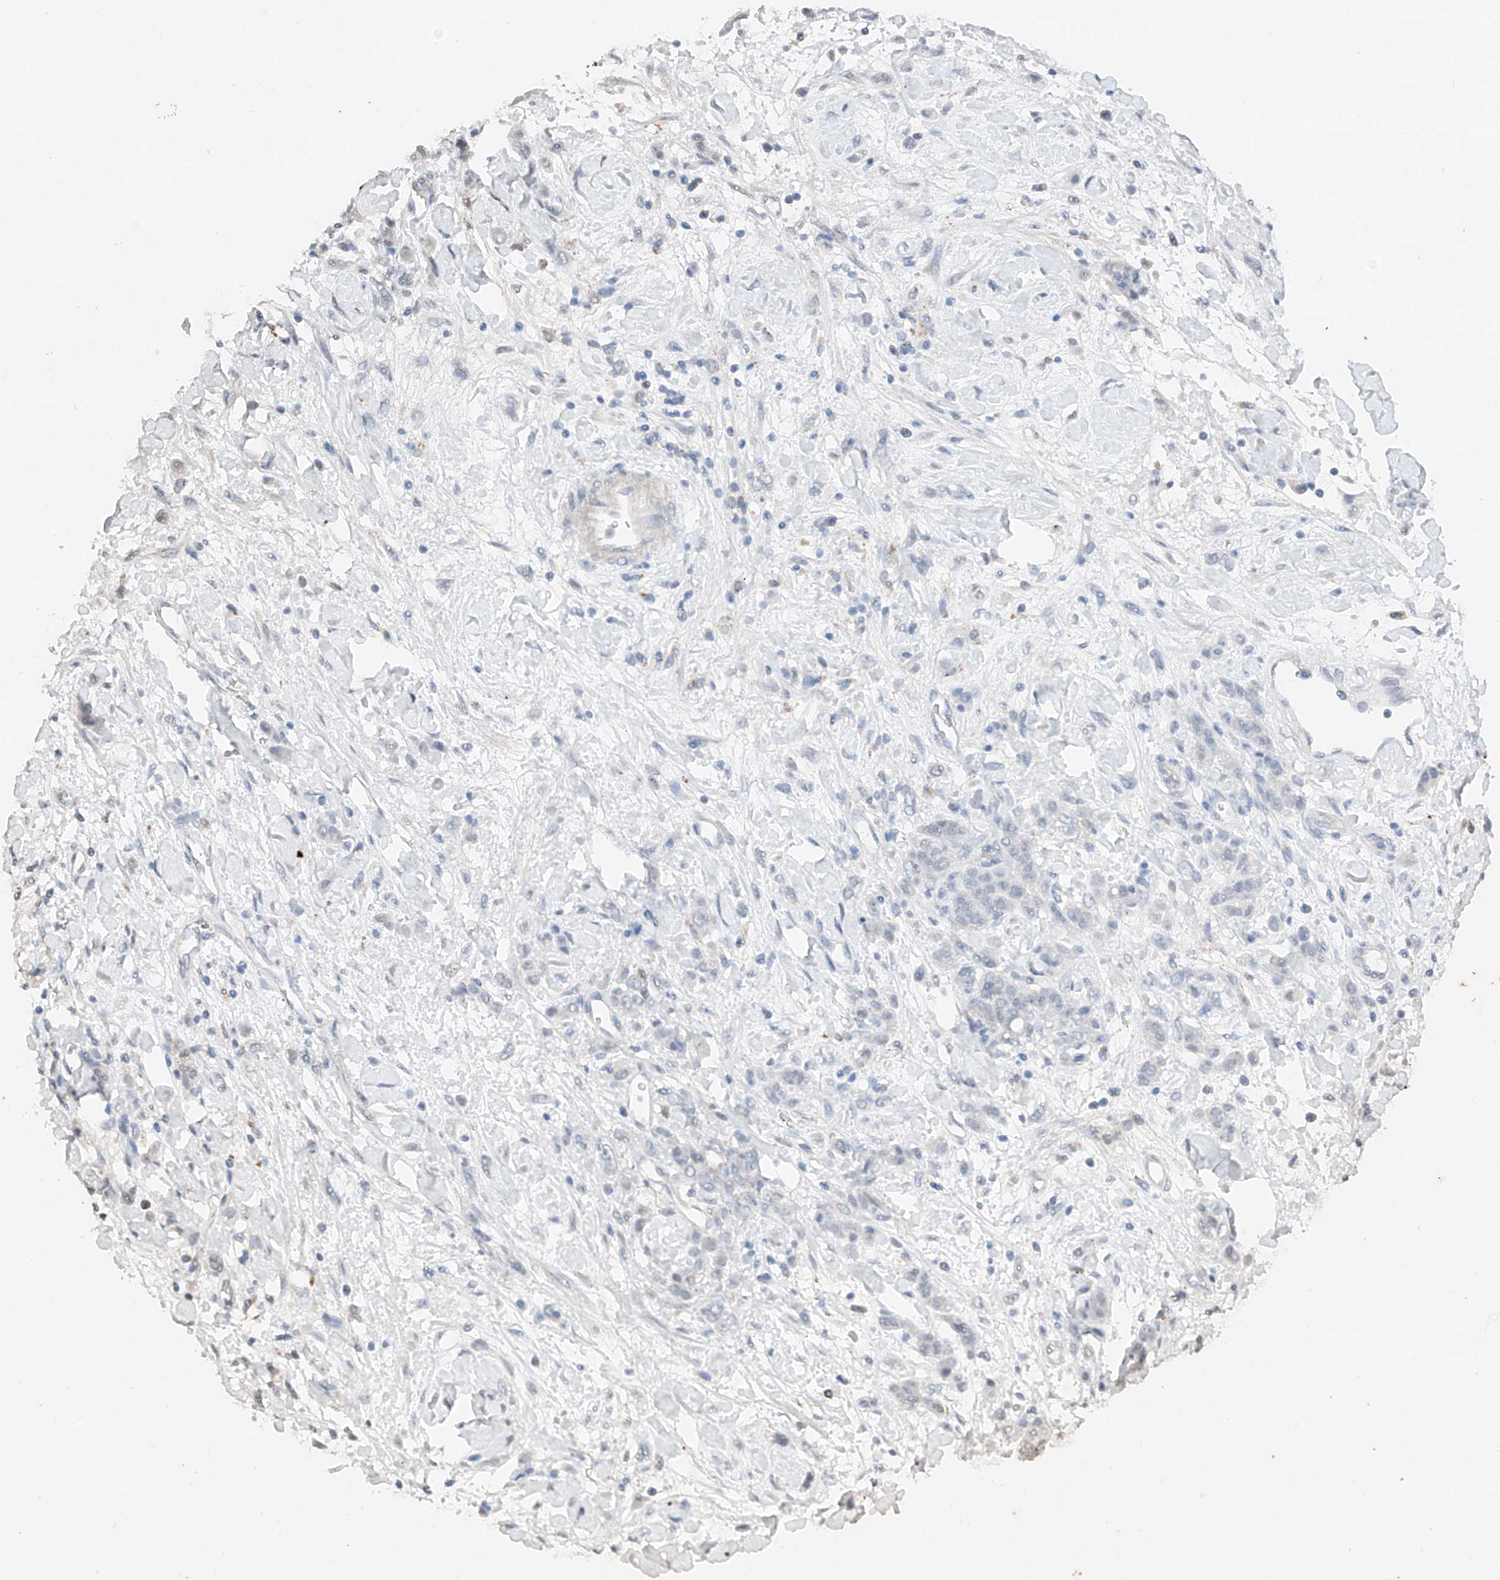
{"staining": {"intensity": "negative", "quantity": "none", "location": "none"}, "tissue": "stomach cancer", "cell_type": "Tumor cells", "image_type": "cancer", "snomed": [{"axis": "morphology", "description": "Normal tissue, NOS"}, {"axis": "morphology", "description": "Adenocarcinoma, NOS"}, {"axis": "topography", "description": "Stomach"}], "caption": "Immunohistochemical staining of stomach cancer demonstrates no significant expression in tumor cells.", "gene": "TBX4", "patient": {"sex": "male", "age": 82}}